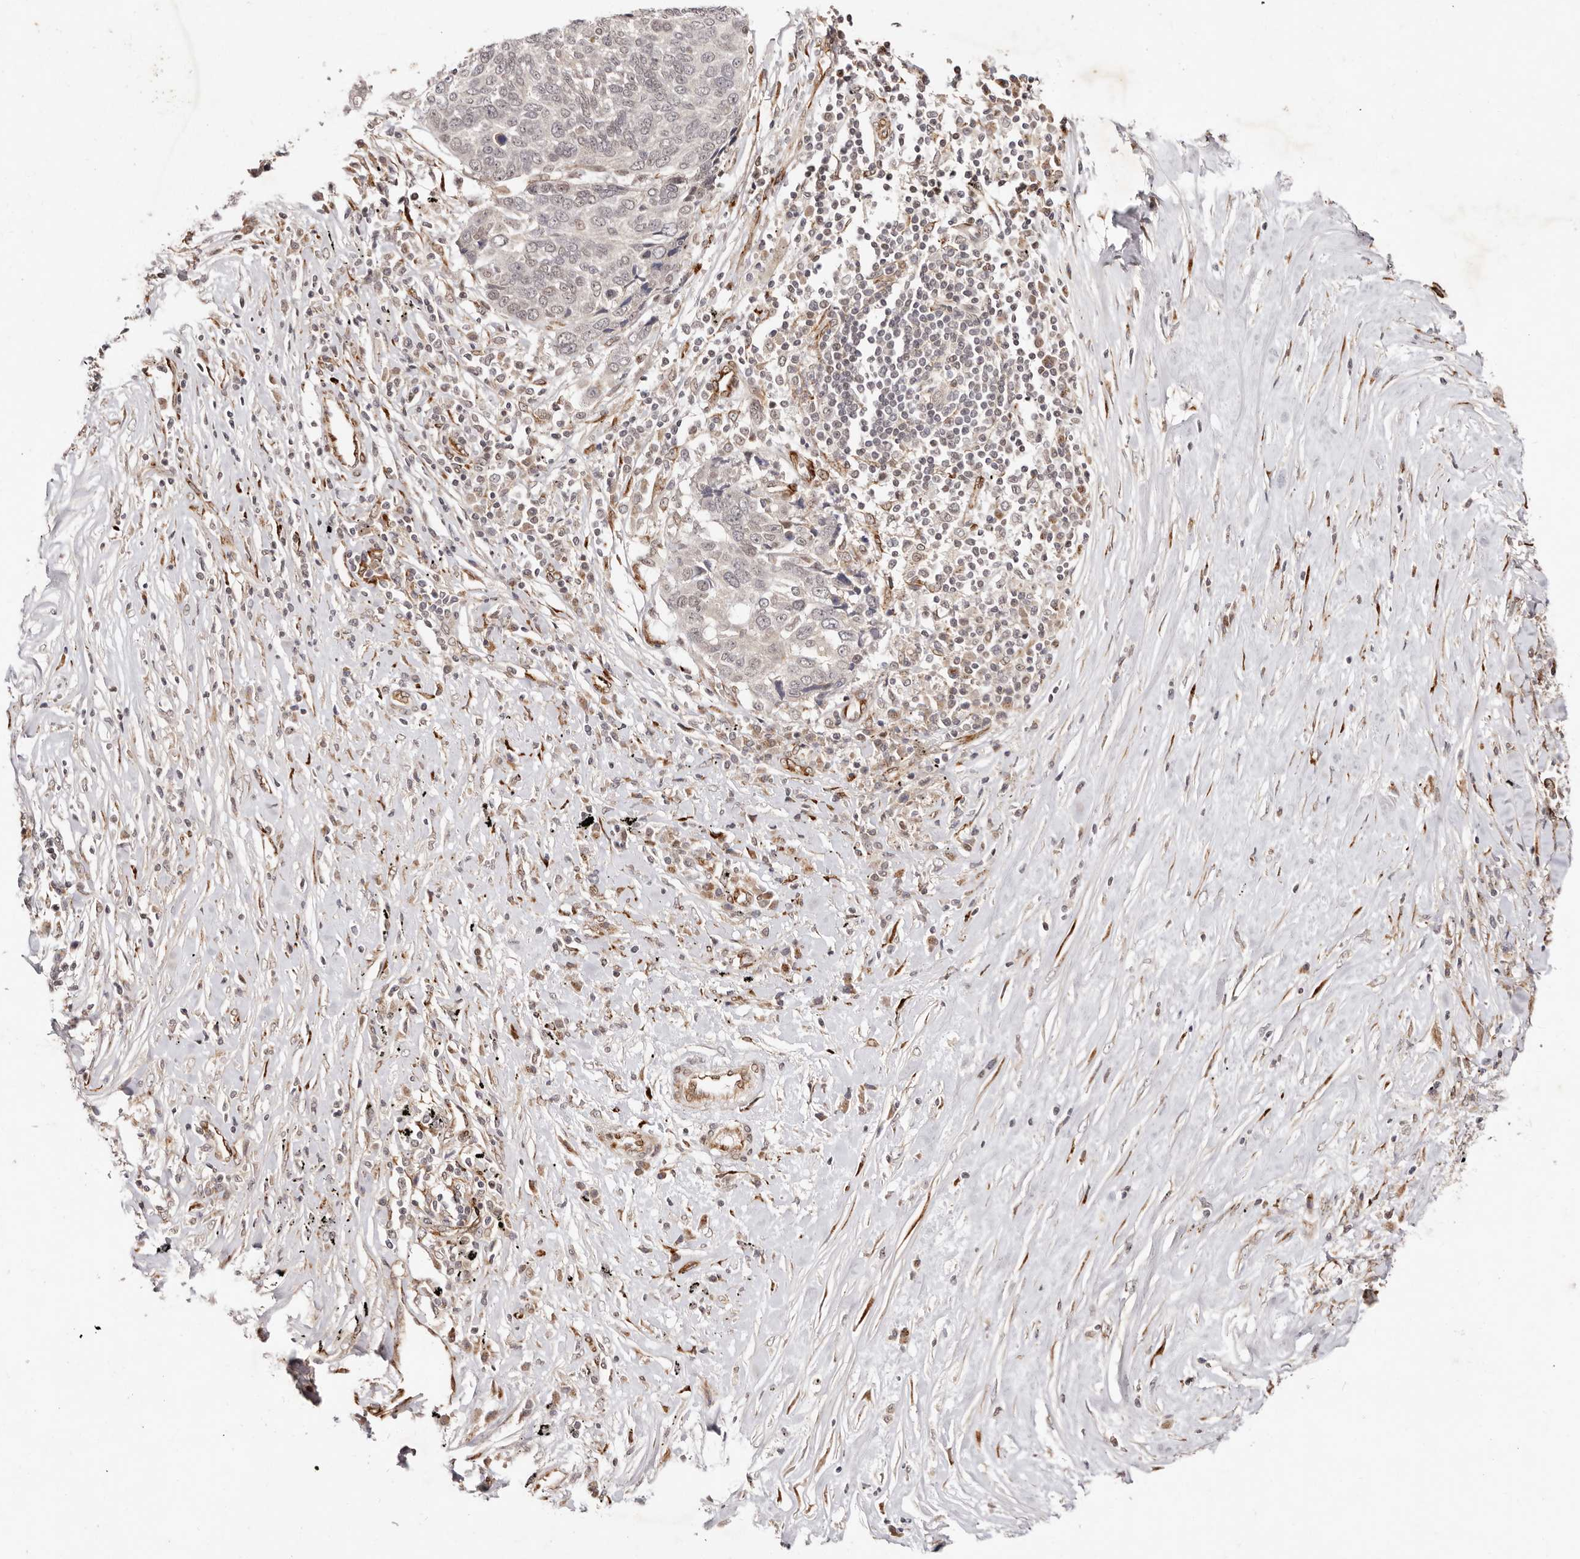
{"staining": {"intensity": "negative", "quantity": "none", "location": "none"}, "tissue": "lung cancer", "cell_type": "Tumor cells", "image_type": "cancer", "snomed": [{"axis": "morphology", "description": "Squamous cell carcinoma, NOS"}, {"axis": "topography", "description": "Lung"}], "caption": "Tumor cells show no significant positivity in squamous cell carcinoma (lung).", "gene": "BCL2L15", "patient": {"sex": "male", "age": 66}}